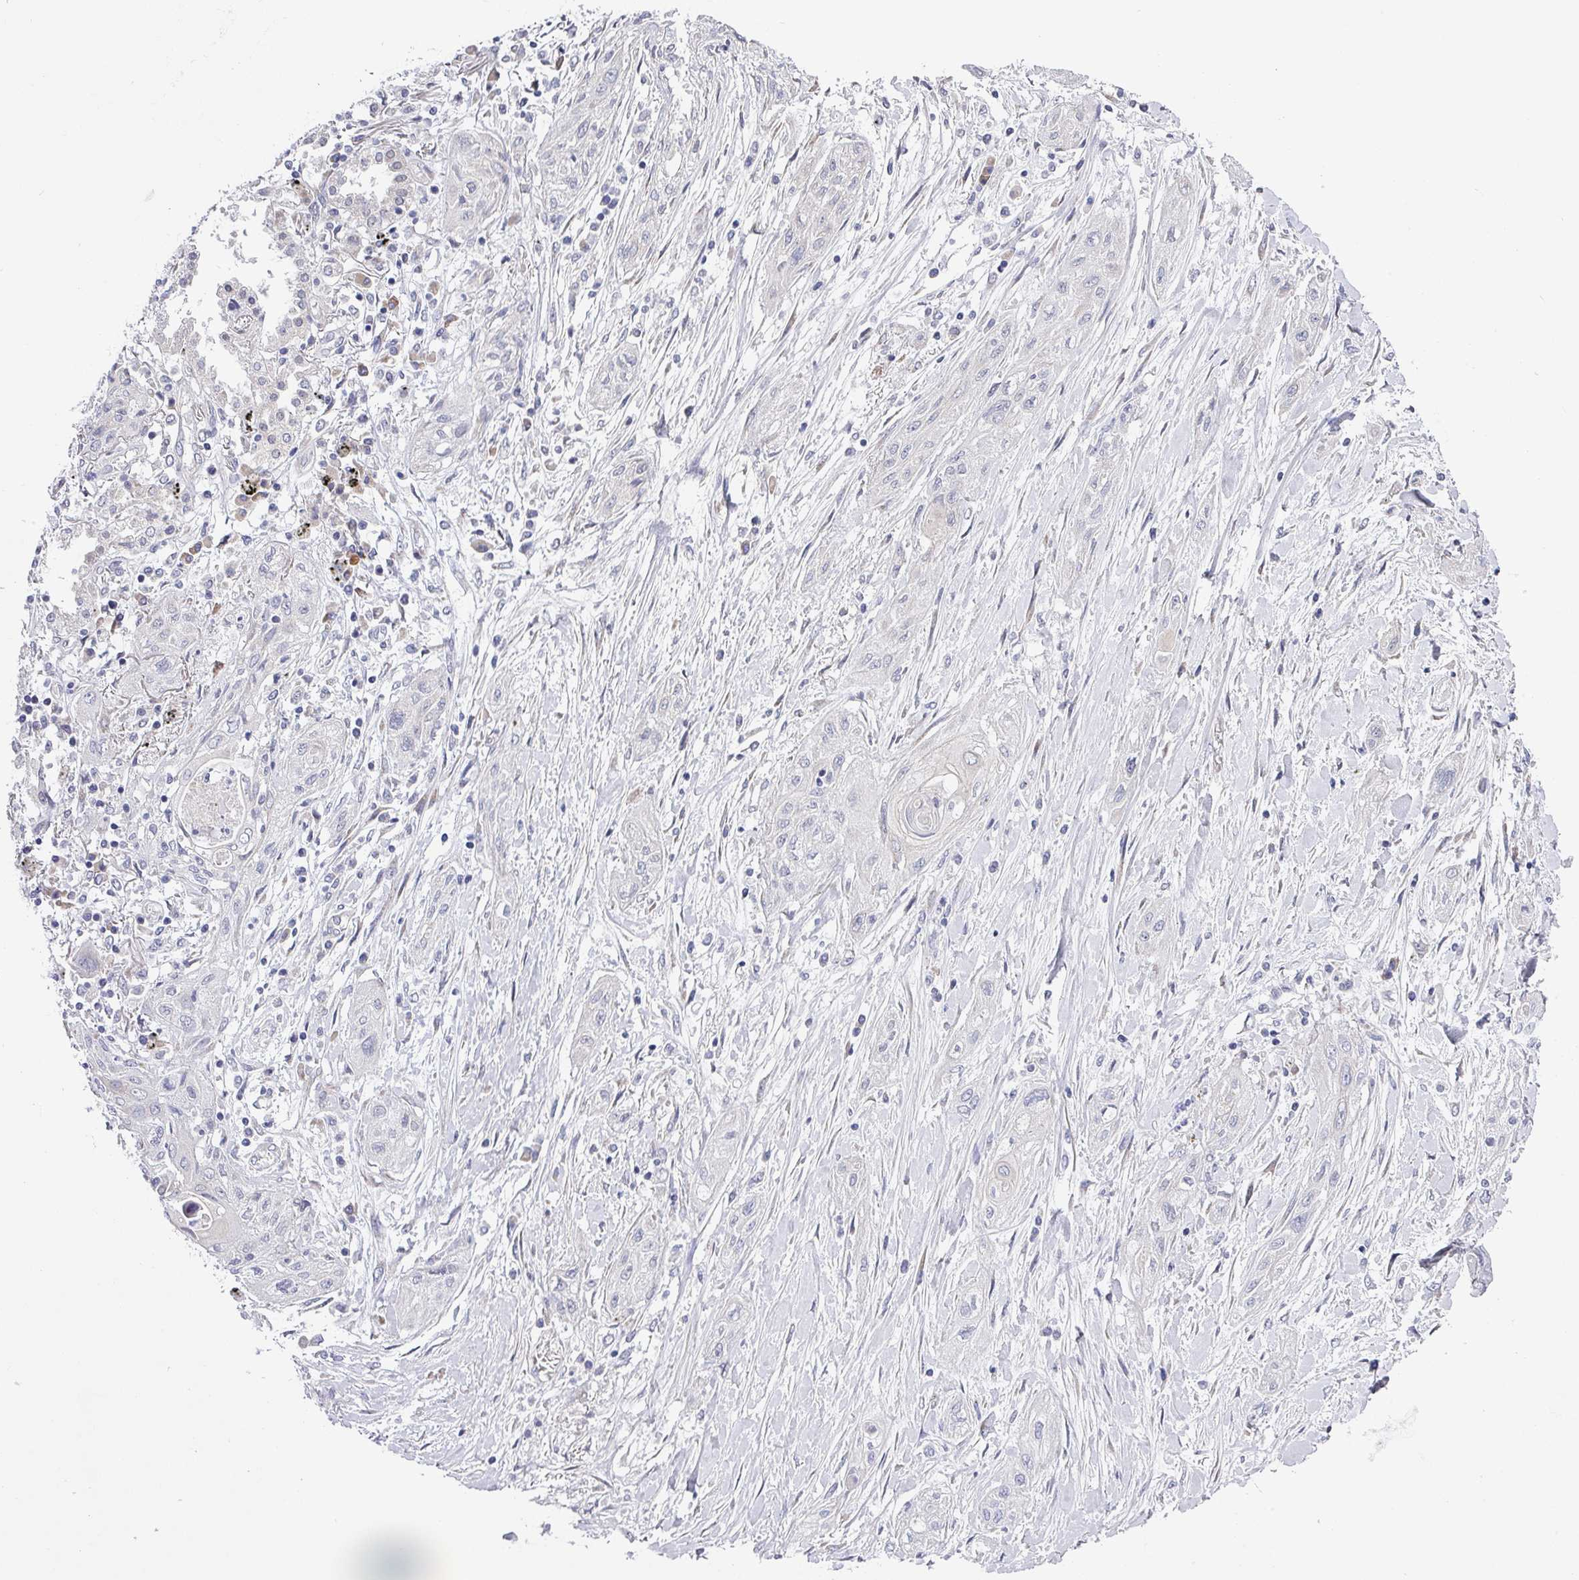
{"staining": {"intensity": "negative", "quantity": "none", "location": "none"}, "tissue": "lung cancer", "cell_type": "Tumor cells", "image_type": "cancer", "snomed": [{"axis": "morphology", "description": "Squamous cell carcinoma, NOS"}, {"axis": "topography", "description": "Lung"}], "caption": "Immunohistochemistry histopathology image of neoplastic tissue: human lung squamous cell carcinoma stained with DAB (3,3'-diaminobenzidine) displays no significant protein staining in tumor cells.", "gene": "TMED5", "patient": {"sex": "female", "age": 47}}